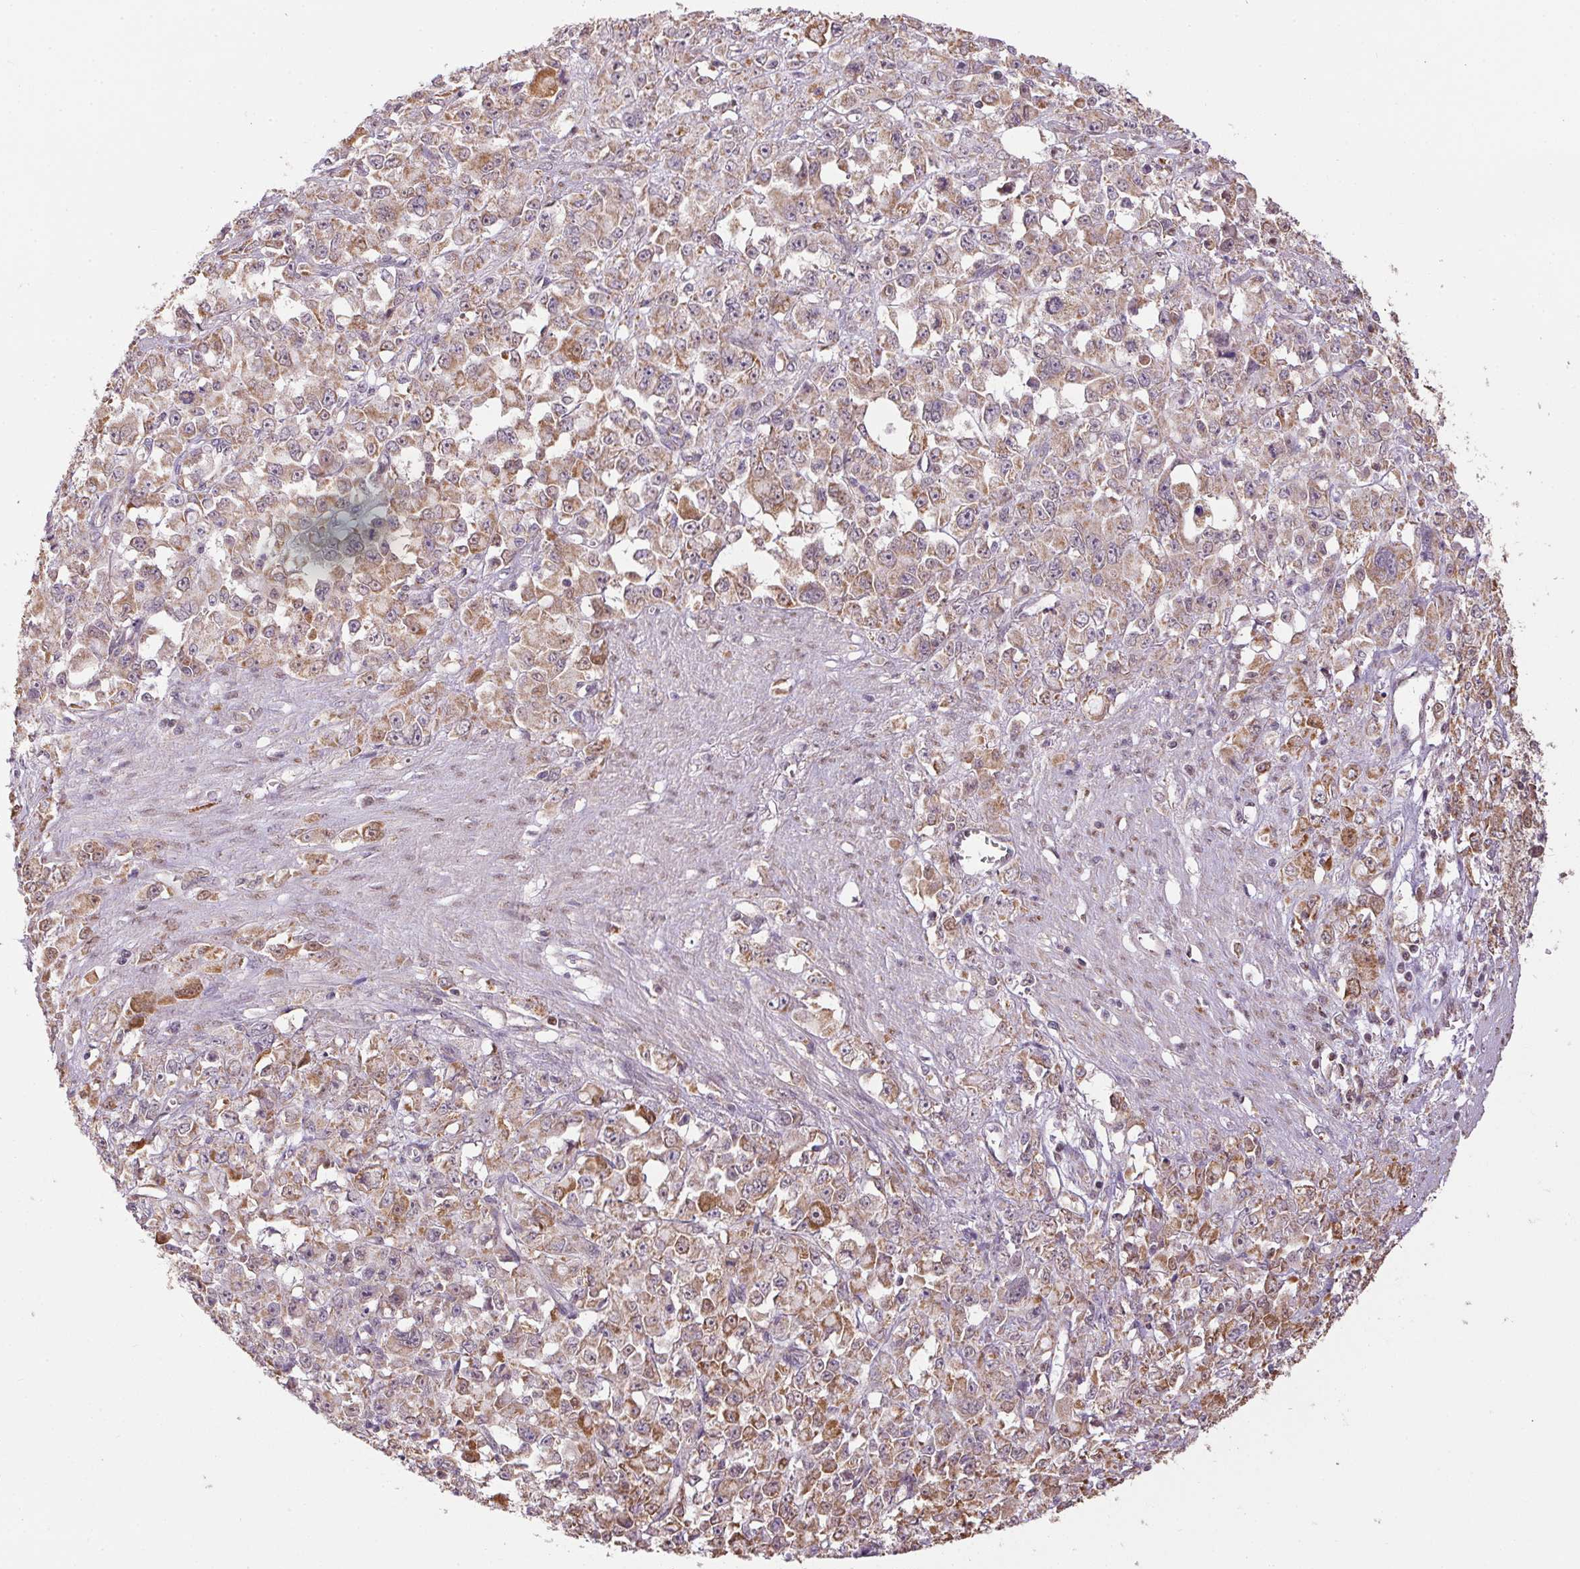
{"staining": {"intensity": "moderate", "quantity": "25%-75%", "location": "cytoplasmic/membranous"}, "tissue": "stomach cancer", "cell_type": "Tumor cells", "image_type": "cancer", "snomed": [{"axis": "morphology", "description": "Adenocarcinoma, NOS"}, {"axis": "topography", "description": "Stomach"}], "caption": "This photomicrograph exhibits immunohistochemistry (IHC) staining of human stomach adenocarcinoma, with medium moderate cytoplasmic/membranous positivity in approximately 25%-75% of tumor cells.", "gene": "SC5D", "patient": {"sex": "female", "age": 76}}